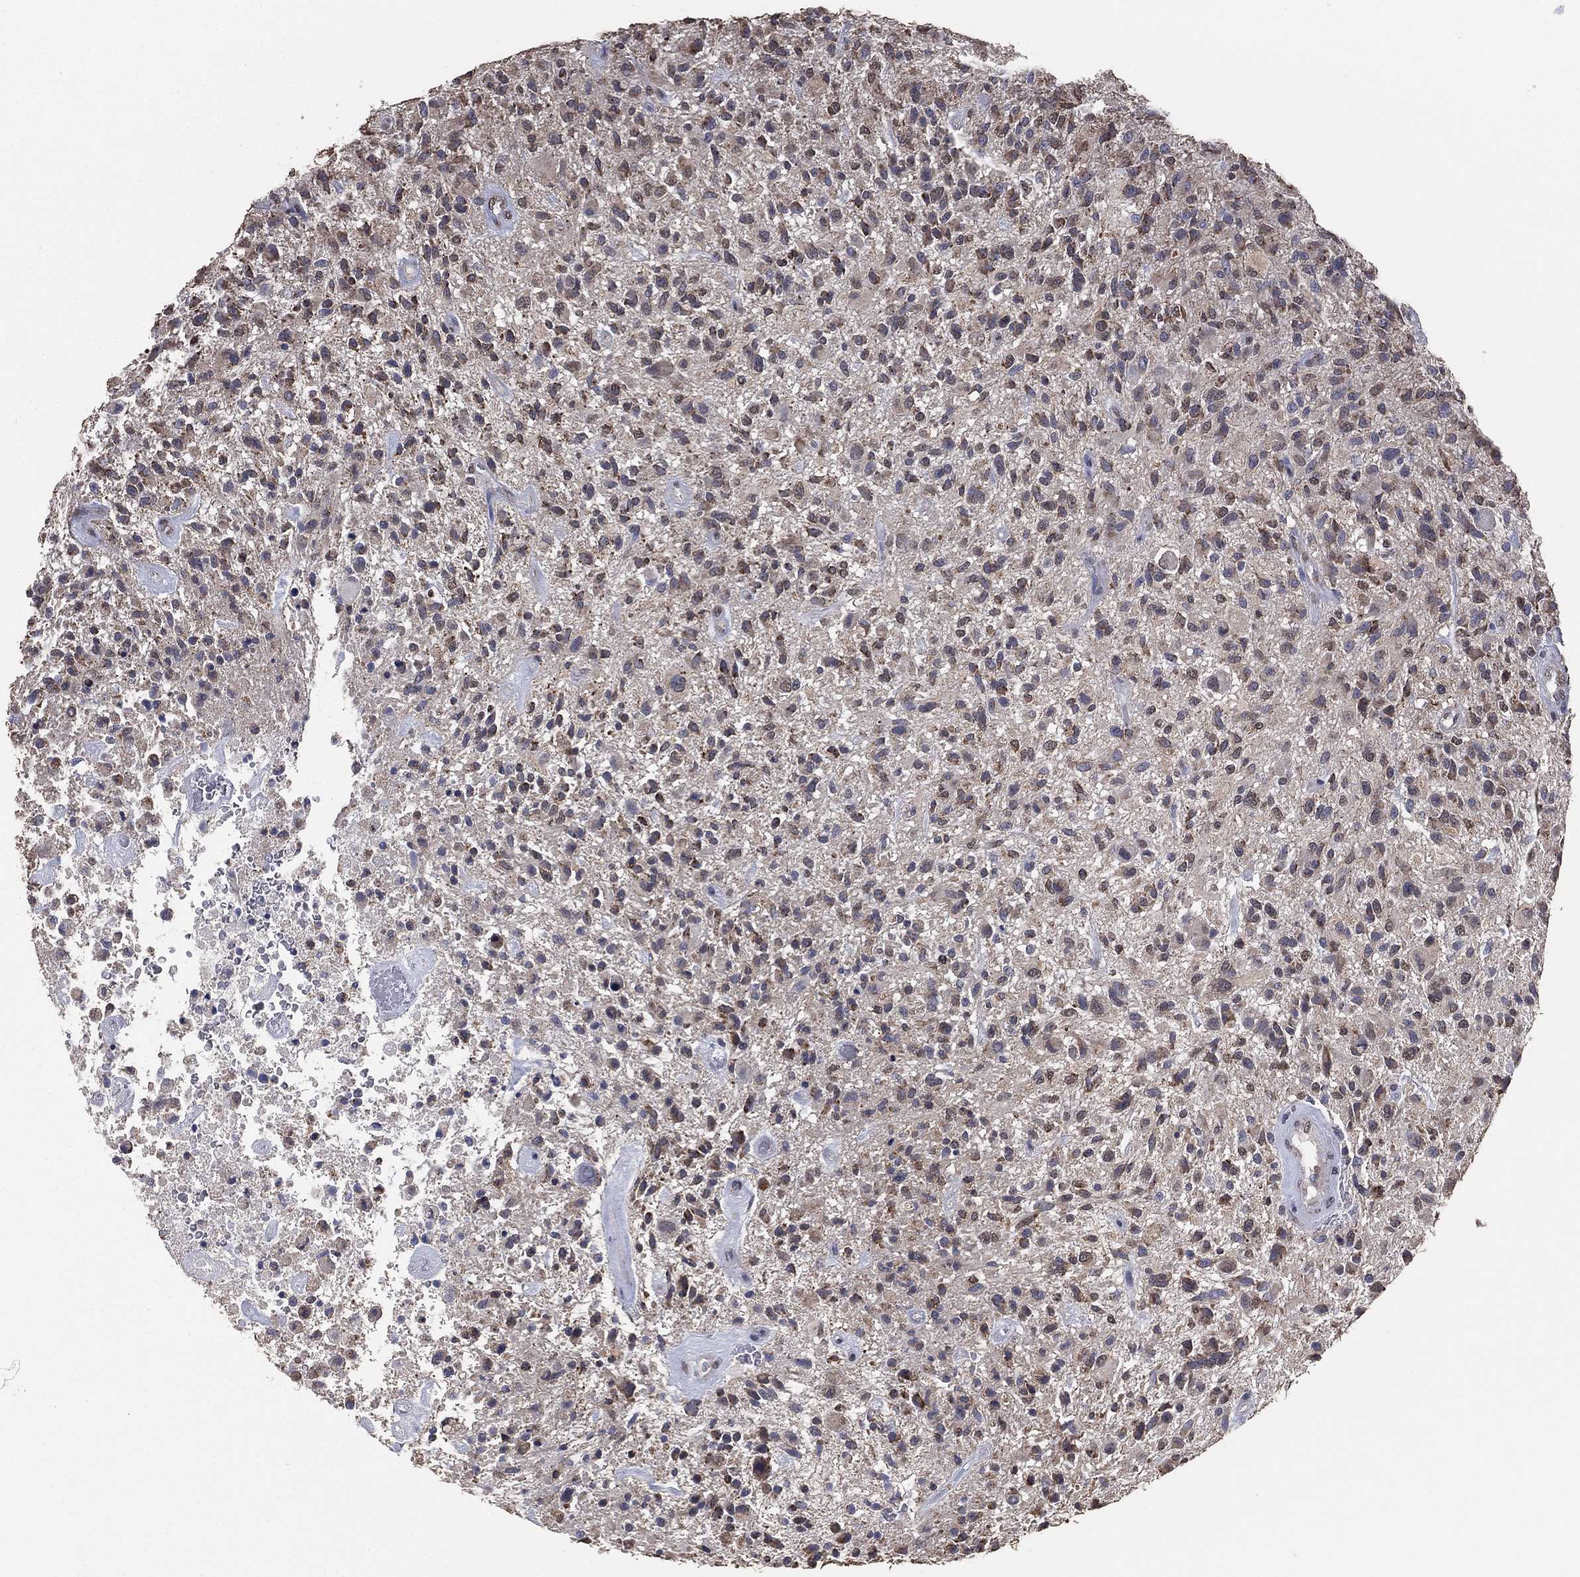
{"staining": {"intensity": "weak", "quantity": "<25%", "location": "cytoplasmic/membranous"}, "tissue": "glioma", "cell_type": "Tumor cells", "image_type": "cancer", "snomed": [{"axis": "morphology", "description": "Glioma, malignant, High grade"}, {"axis": "topography", "description": "Brain"}], "caption": "DAB immunohistochemical staining of malignant glioma (high-grade) exhibits no significant positivity in tumor cells.", "gene": "ALDH7A1", "patient": {"sex": "male", "age": 47}}